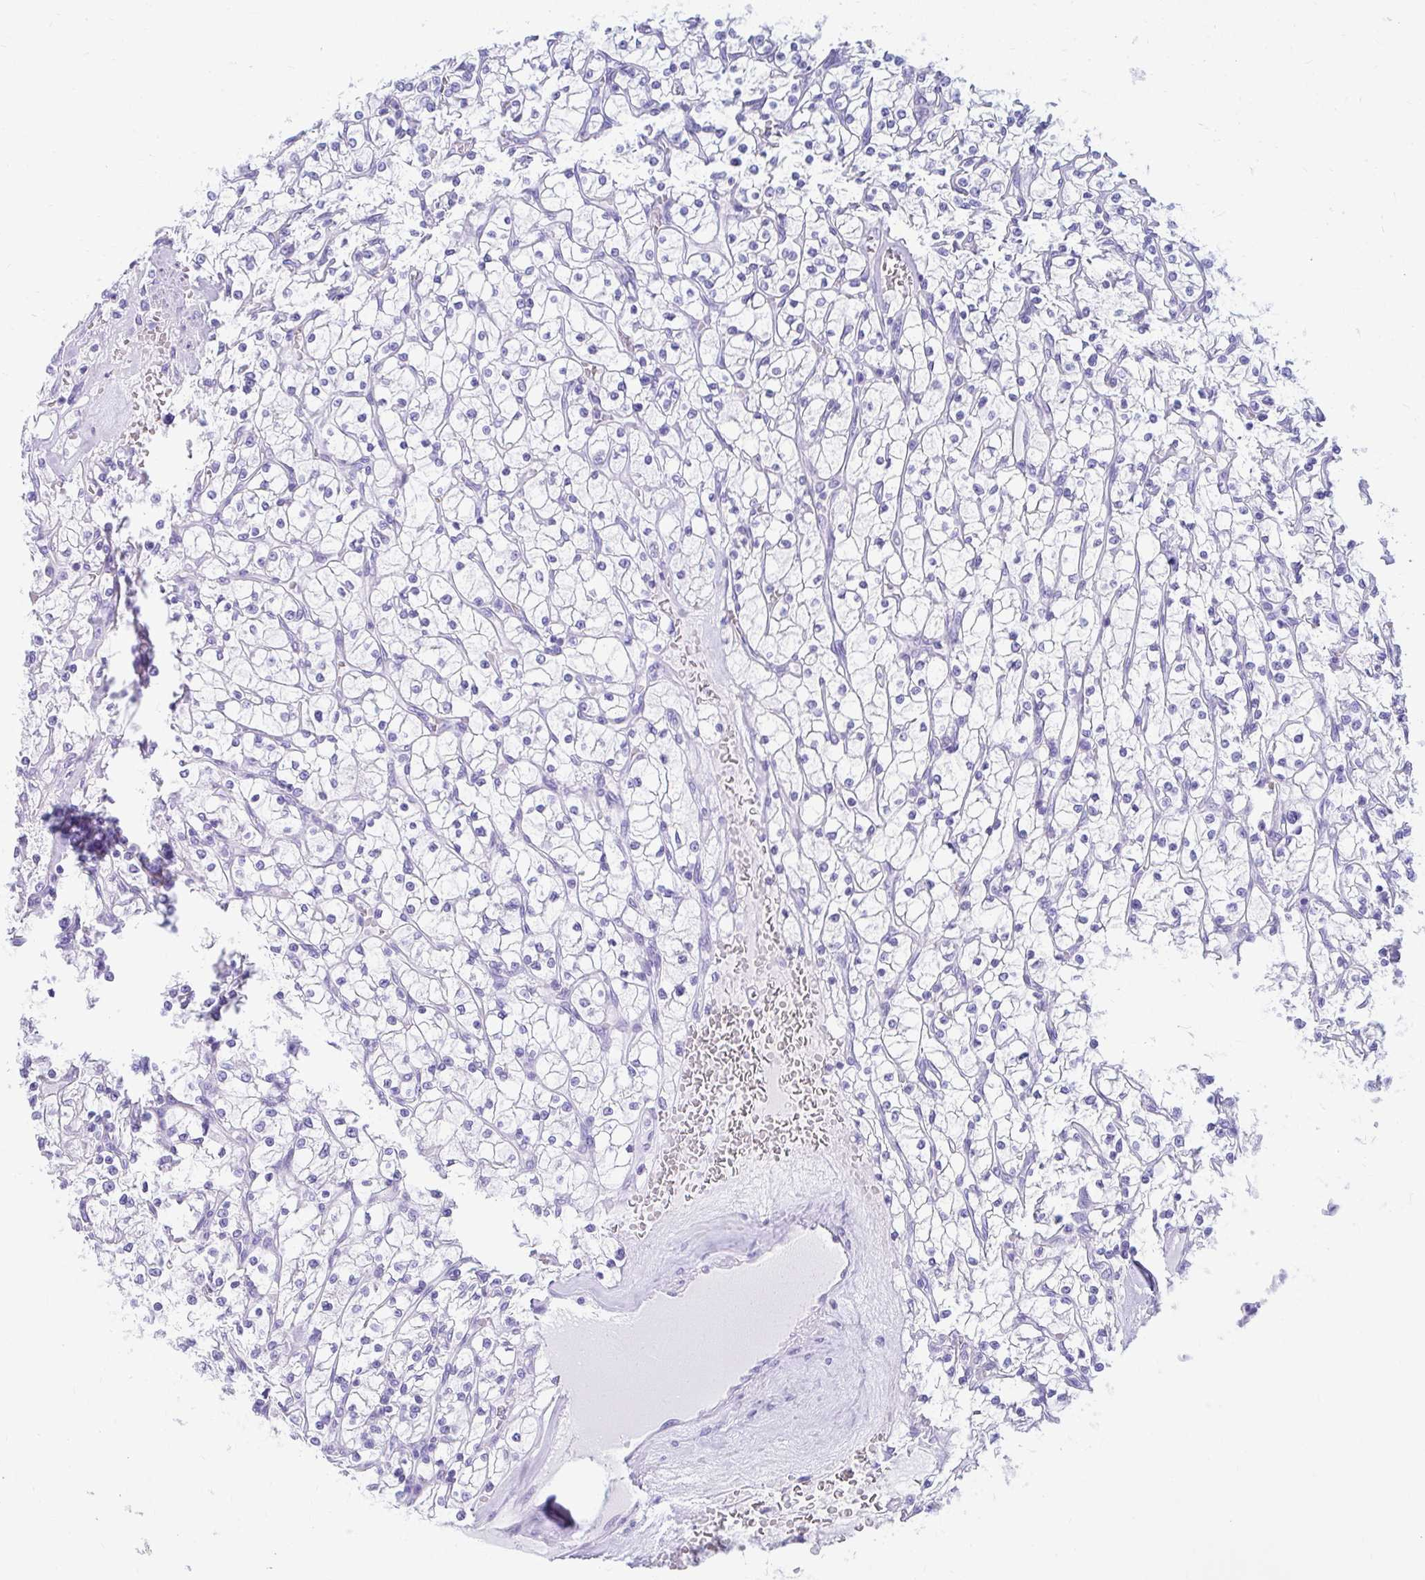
{"staining": {"intensity": "negative", "quantity": "none", "location": "none"}, "tissue": "renal cancer", "cell_type": "Tumor cells", "image_type": "cancer", "snomed": [{"axis": "morphology", "description": "Adenocarcinoma, NOS"}, {"axis": "topography", "description": "Kidney"}], "caption": "An immunohistochemistry histopathology image of adenocarcinoma (renal) is shown. There is no staining in tumor cells of adenocarcinoma (renal).", "gene": "NSG2", "patient": {"sex": "female", "age": 64}}